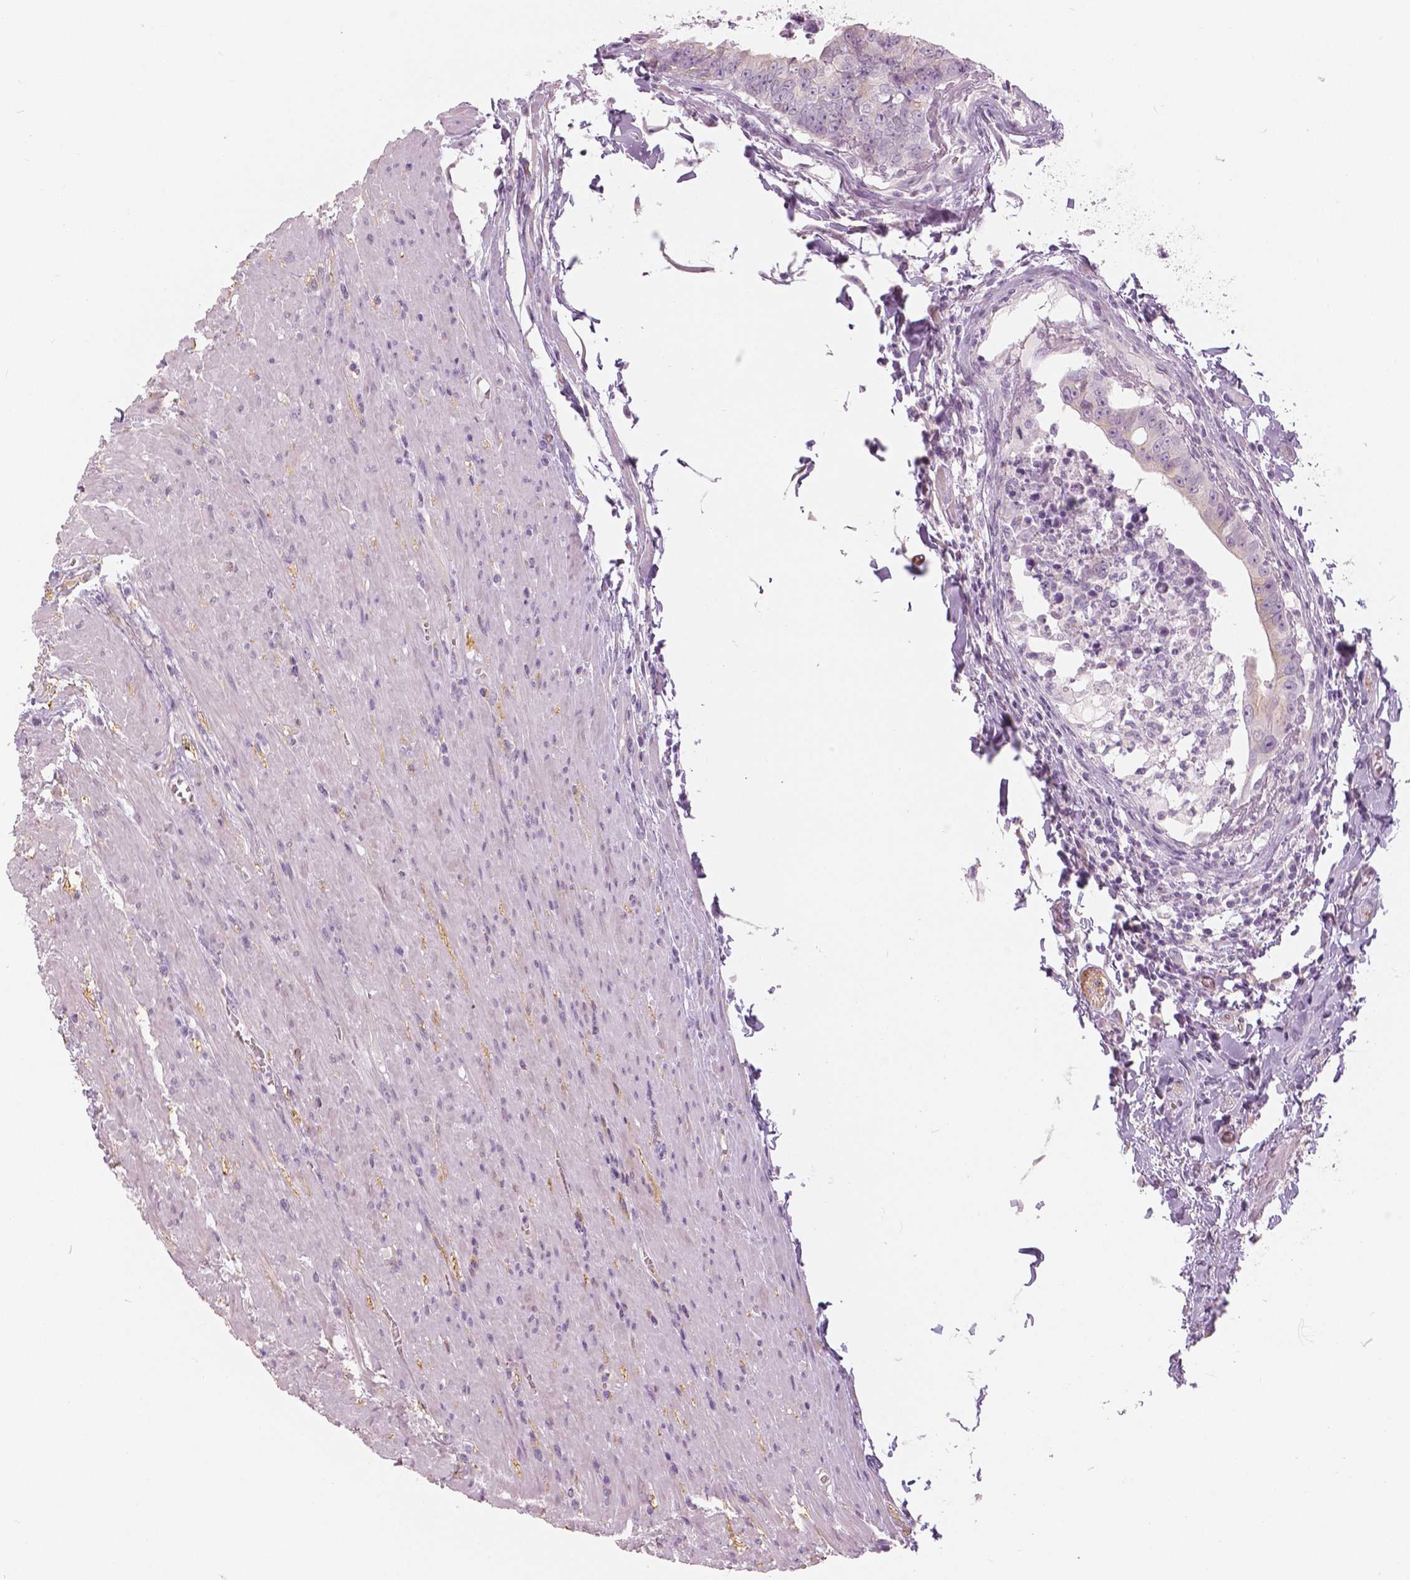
{"staining": {"intensity": "weak", "quantity": "<25%", "location": "cytoplasmic/membranous"}, "tissue": "colorectal cancer", "cell_type": "Tumor cells", "image_type": "cancer", "snomed": [{"axis": "morphology", "description": "Adenocarcinoma, NOS"}, {"axis": "topography", "description": "Rectum"}], "caption": "There is no significant positivity in tumor cells of colorectal adenocarcinoma.", "gene": "SLC24A1", "patient": {"sex": "female", "age": 62}}